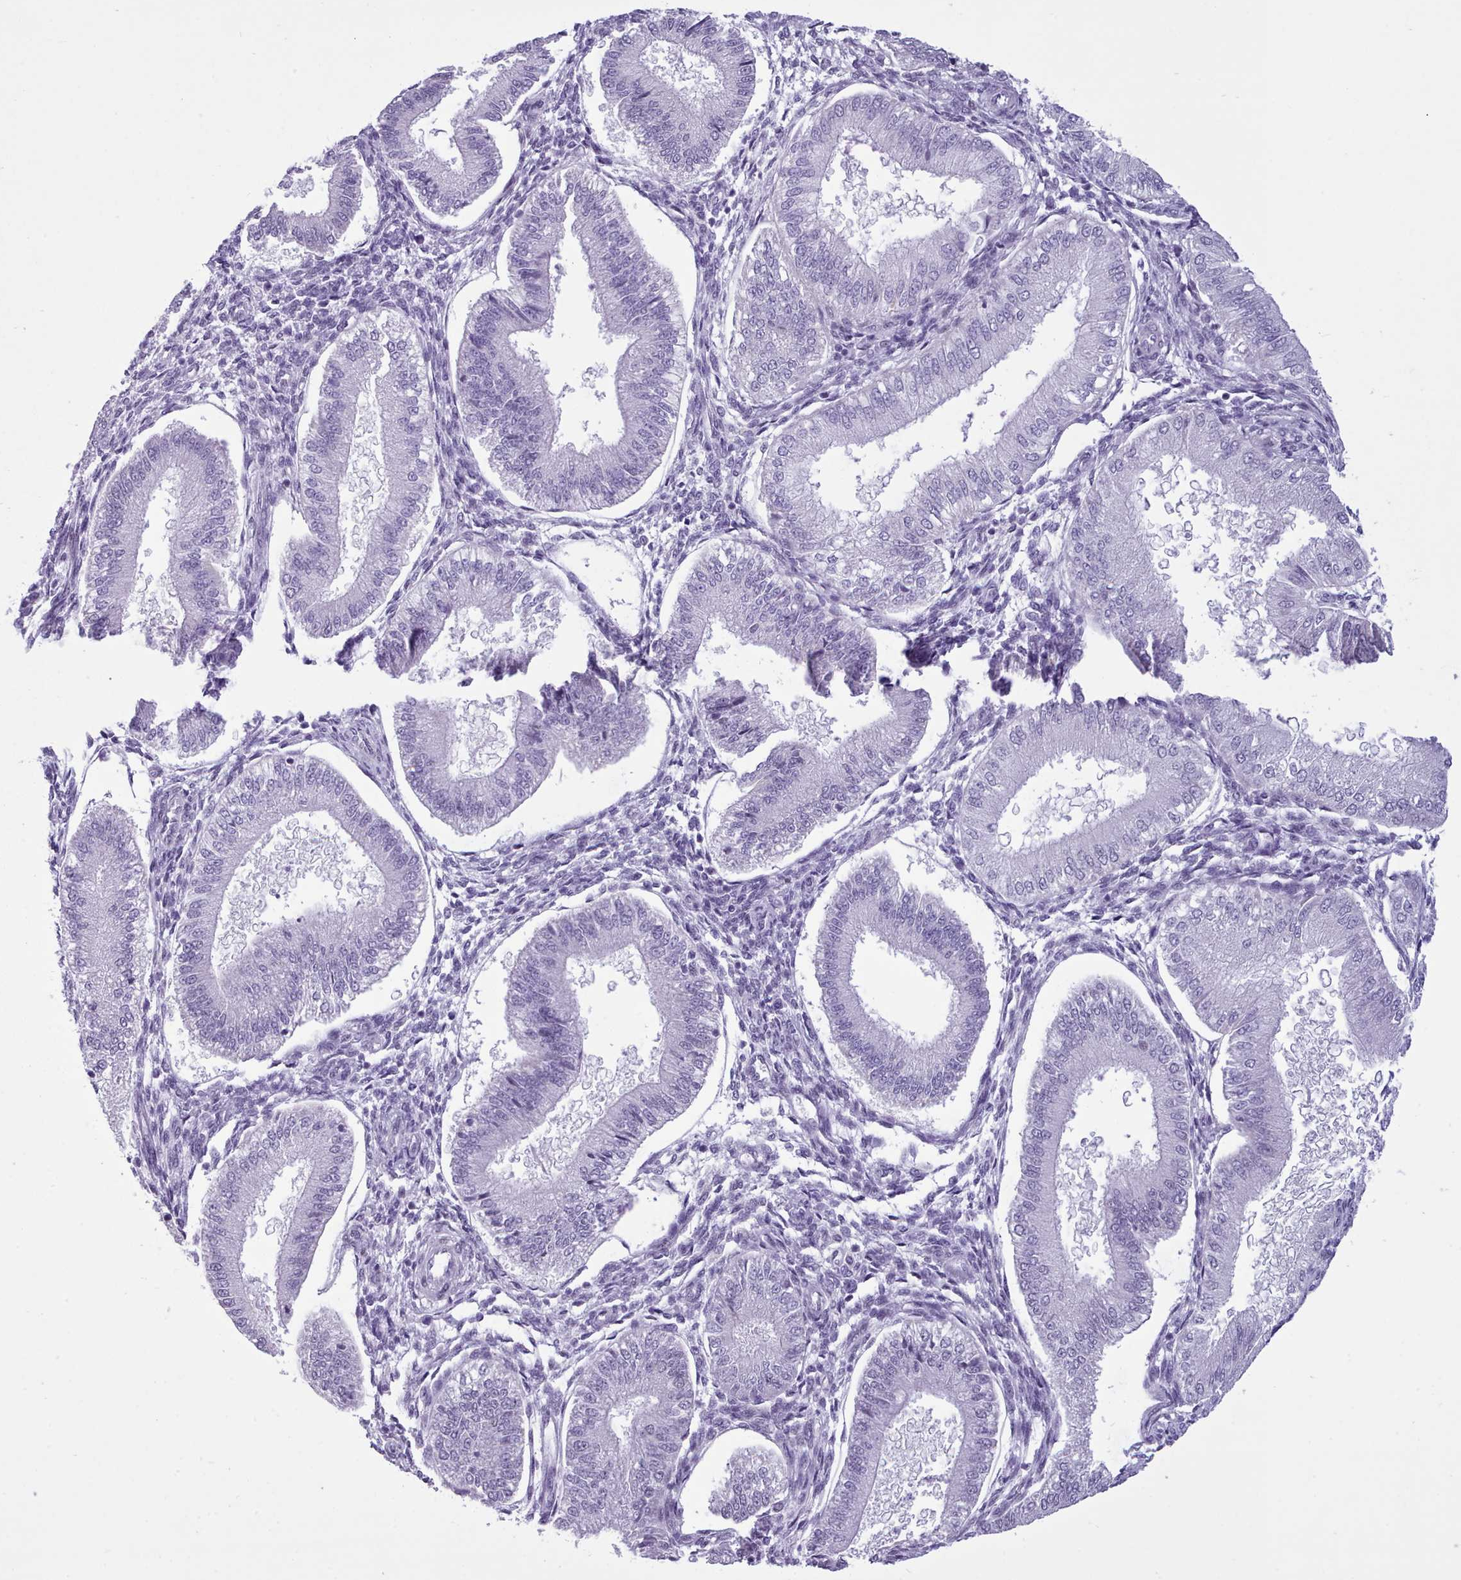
{"staining": {"intensity": "negative", "quantity": "none", "location": "none"}, "tissue": "endometrium", "cell_type": "Cells in endometrial stroma", "image_type": "normal", "snomed": [{"axis": "morphology", "description": "Normal tissue, NOS"}, {"axis": "topography", "description": "Endometrium"}], "caption": "Cells in endometrial stroma are negative for brown protein staining in benign endometrium. (DAB immunohistochemistry (IHC) visualized using brightfield microscopy, high magnification).", "gene": "FBXO48", "patient": {"sex": "female", "age": 39}}